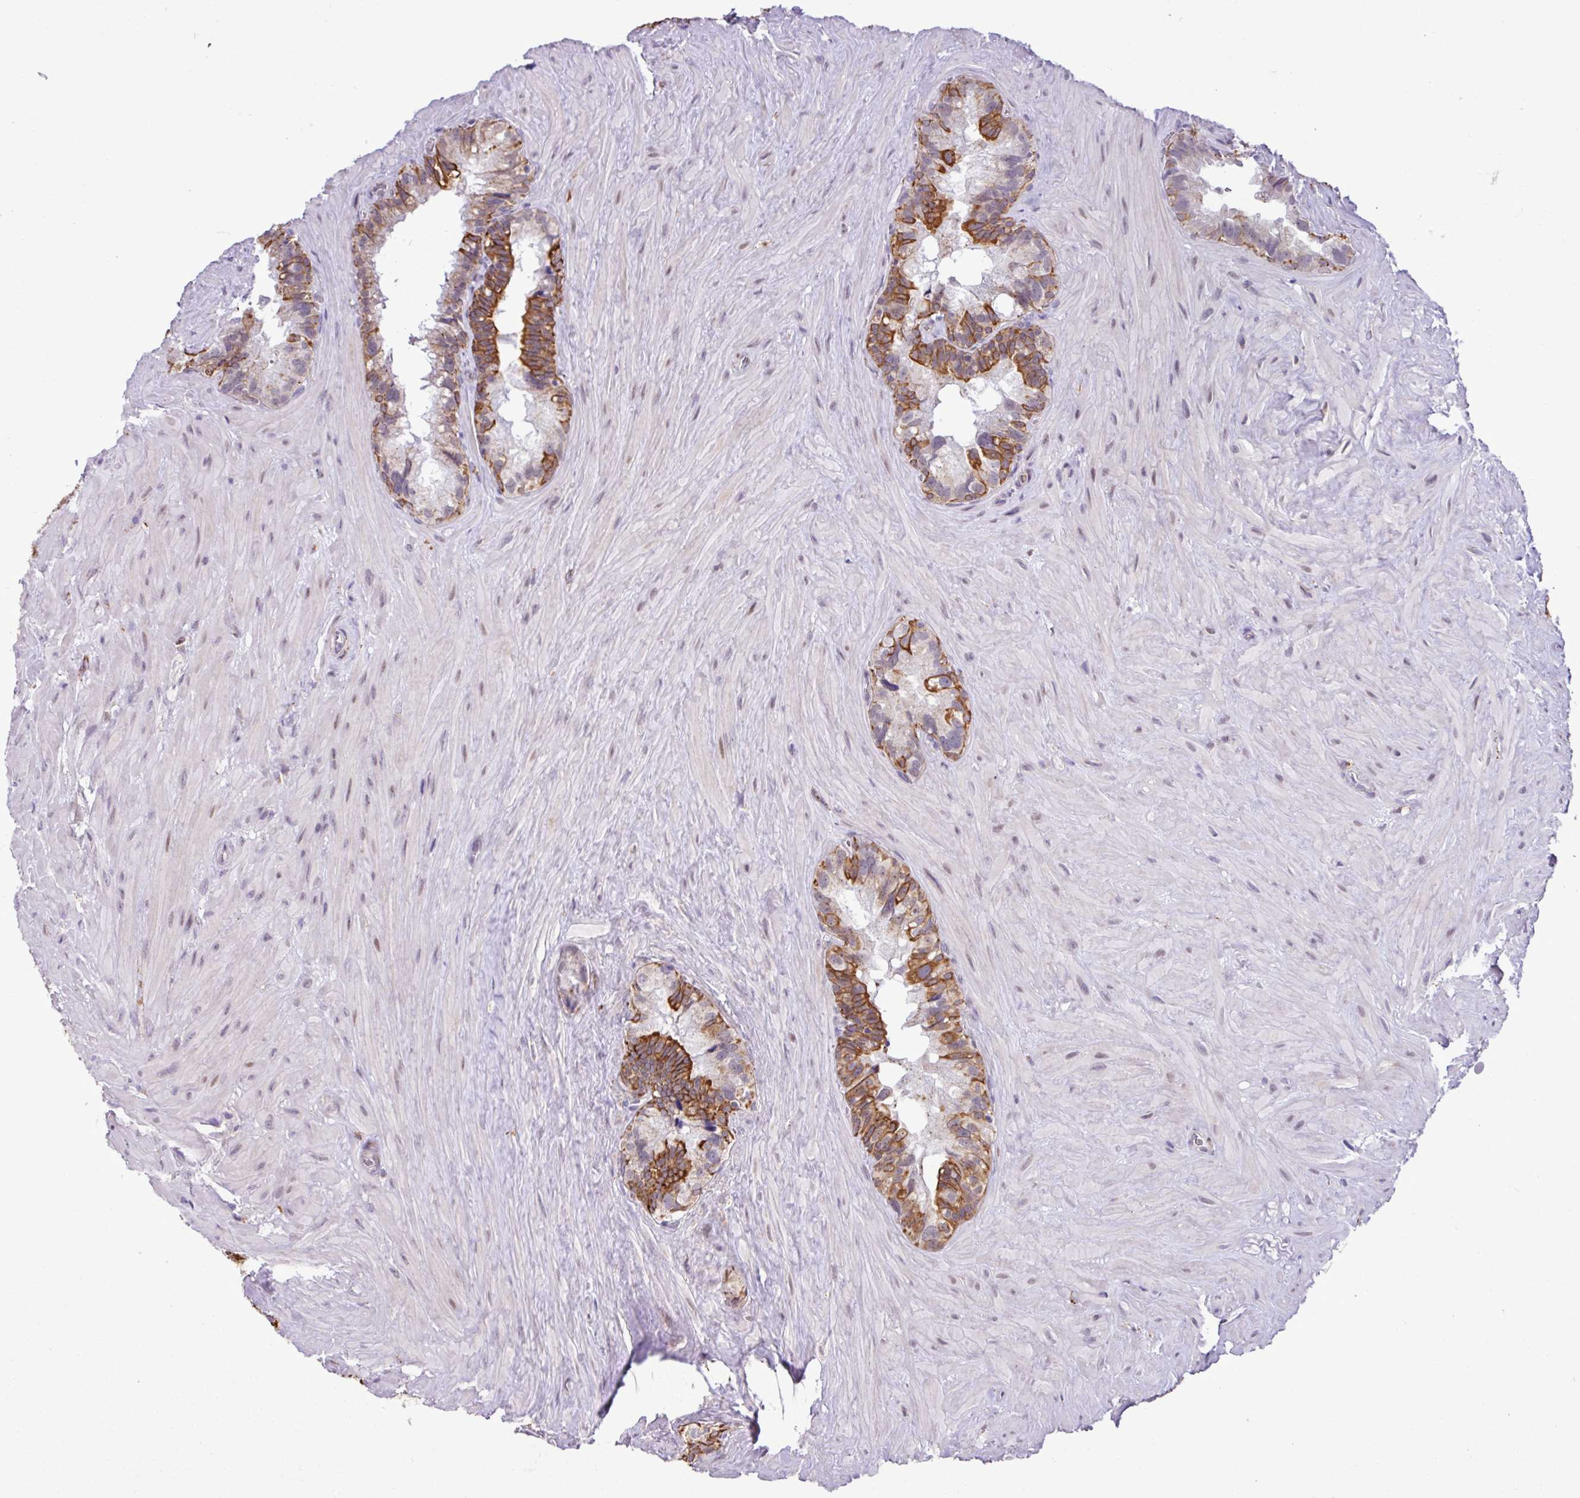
{"staining": {"intensity": "strong", "quantity": "25%-75%", "location": "cytoplasmic/membranous"}, "tissue": "seminal vesicle", "cell_type": "Glandular cells", "image_type": "normal", "snomed": [{"axis": "morphology", "description": "Normal tissue, NOS"}, {"axis": "topography", "description": "Seminal veicle"}], "caption": "The immunohistochemical stain labels strong cytoplasmic/membranous staining in glandular cells of unremarkable seminal vesicle. (DAB = brown stain, brightfield microscopy at high magnification).", "gene": "SGPP1", "patient": {"sex": "male", "age": 68}}